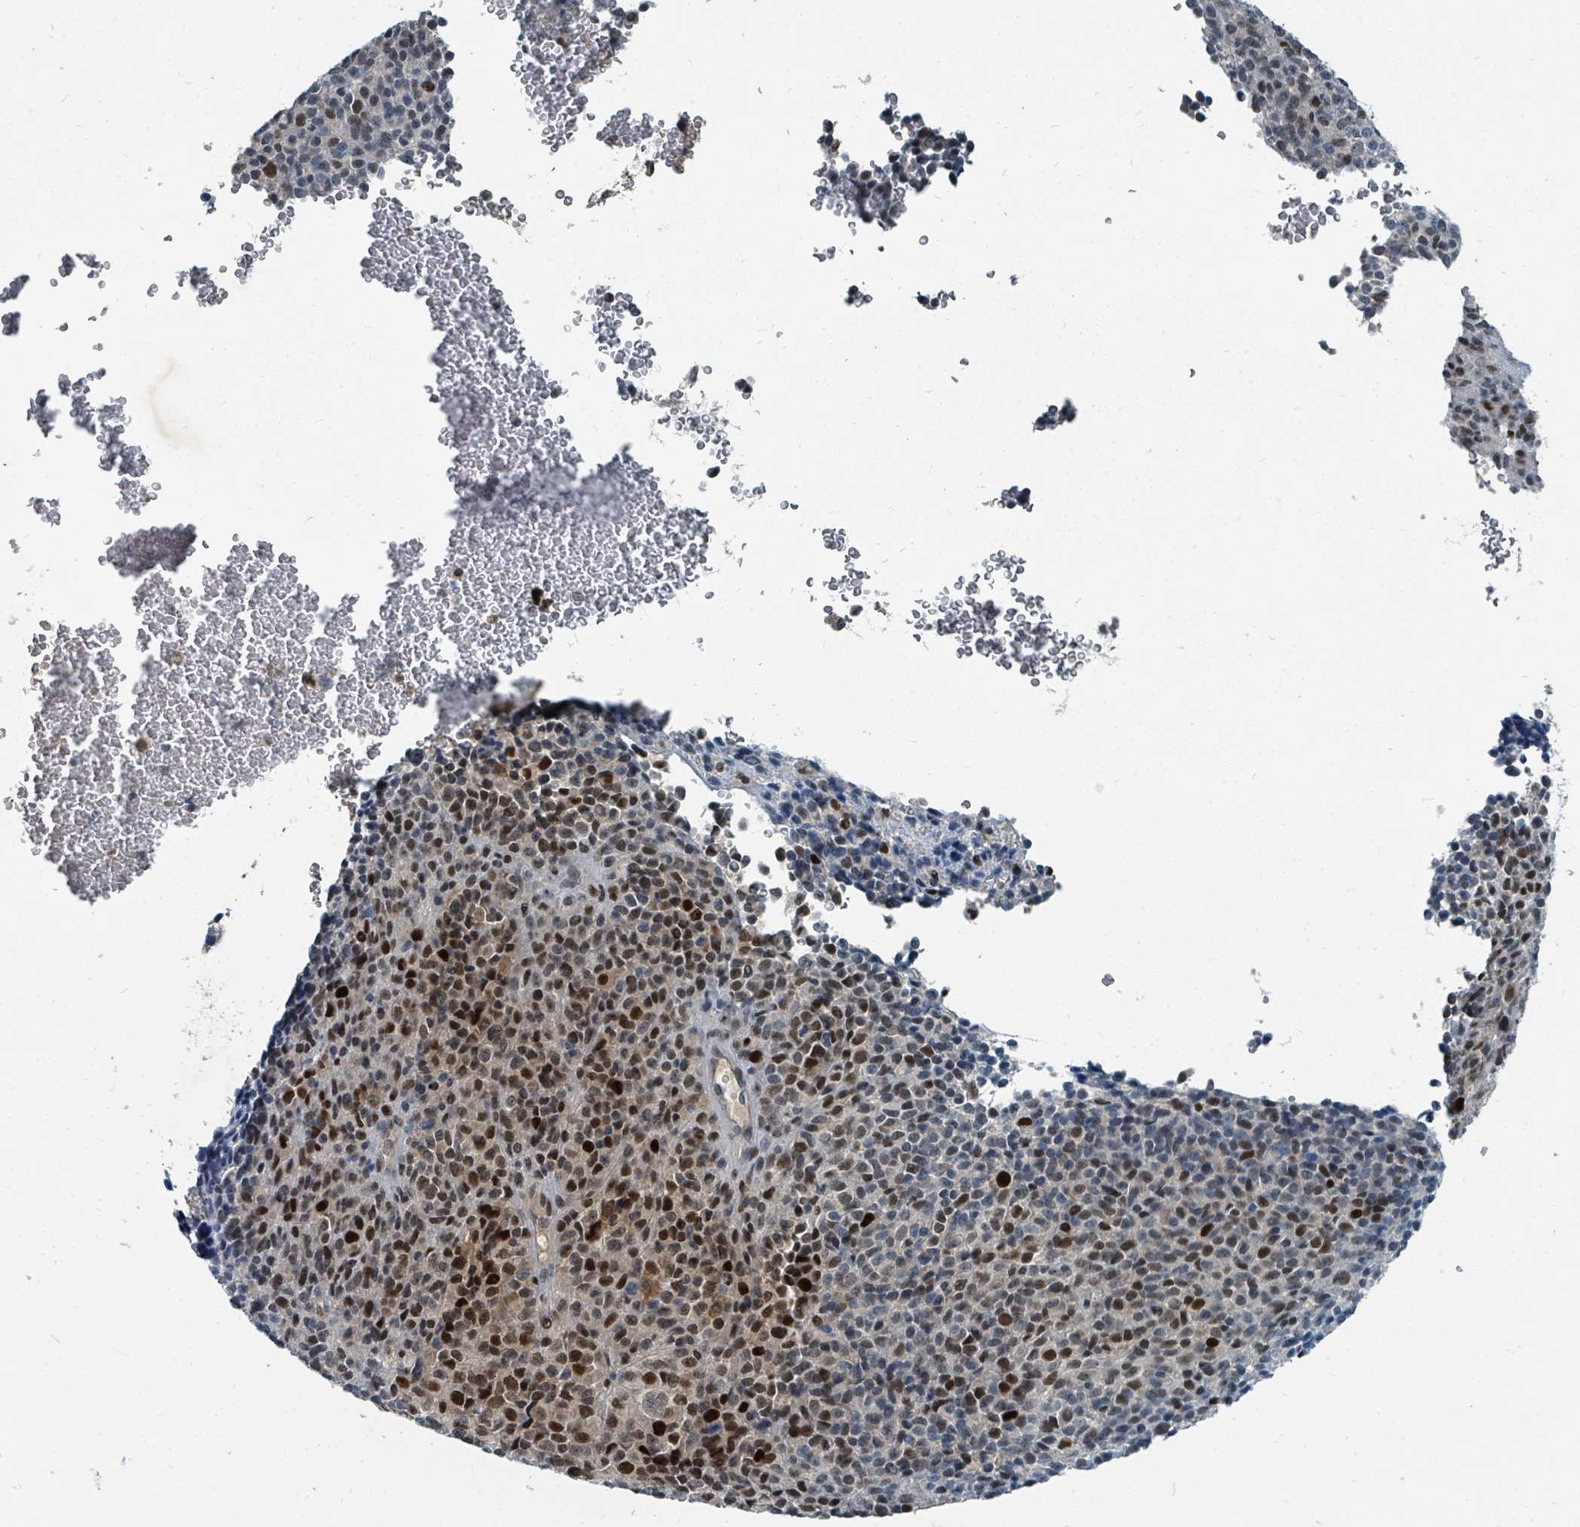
{"staining": {"intensity": "strong", "quantity": "25%-75%", "location": "nuclear"}, "tissue": "melanoma", "cell_type": "Tumor cells", "image_type": "cancer", "snomed": [{"axis": "morphology", "description": "Malignant melanoma, Metastatic site"}, {"axis": "topography", "description": "Brain"}], "caption": "Brown immunohistochemical staining in melanoma shows strong nuclear expression in approximately 25%-75% of tumor cells.", "gene": "UCK1", "patient": {"sex": "female", "age": 56}}